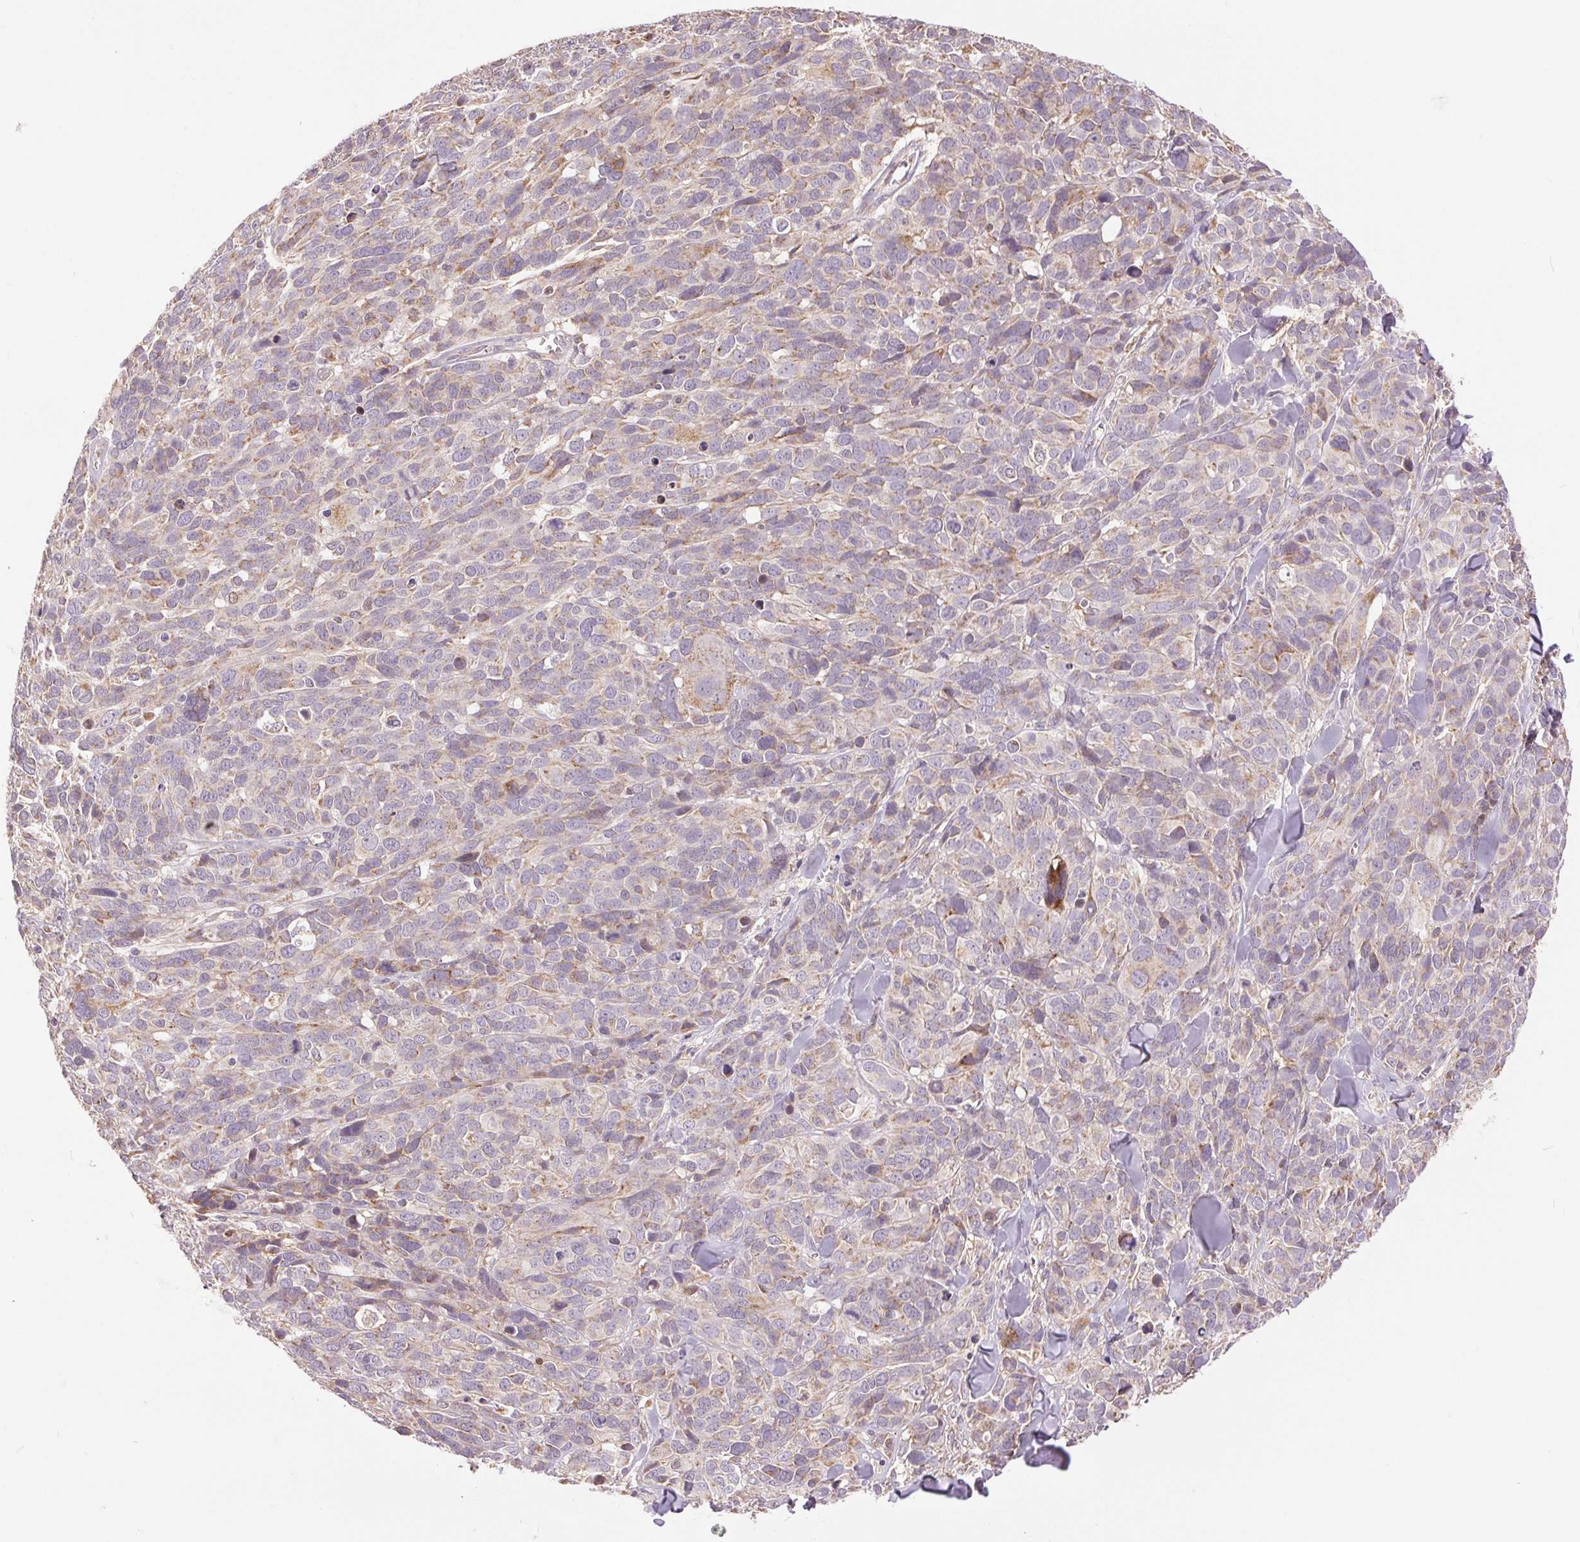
{"staining": {"intensity": "weak", "quantity": "<25%", "location": "cytoplasmic/membranous"}, "tissue": "melanoma", "cell_type": "Tumor cells", "image_type": "cancer", "snomed": [{"axis": "morphology", "description": "Malignant melanoma, NOS"}, {"axis": "topography", "description": "Skin"}], "caption": "There is no significant expression in tumor cells of melanoma.", "gene": "DGUOK", "patient": {"sex": "male", "age": 51}}